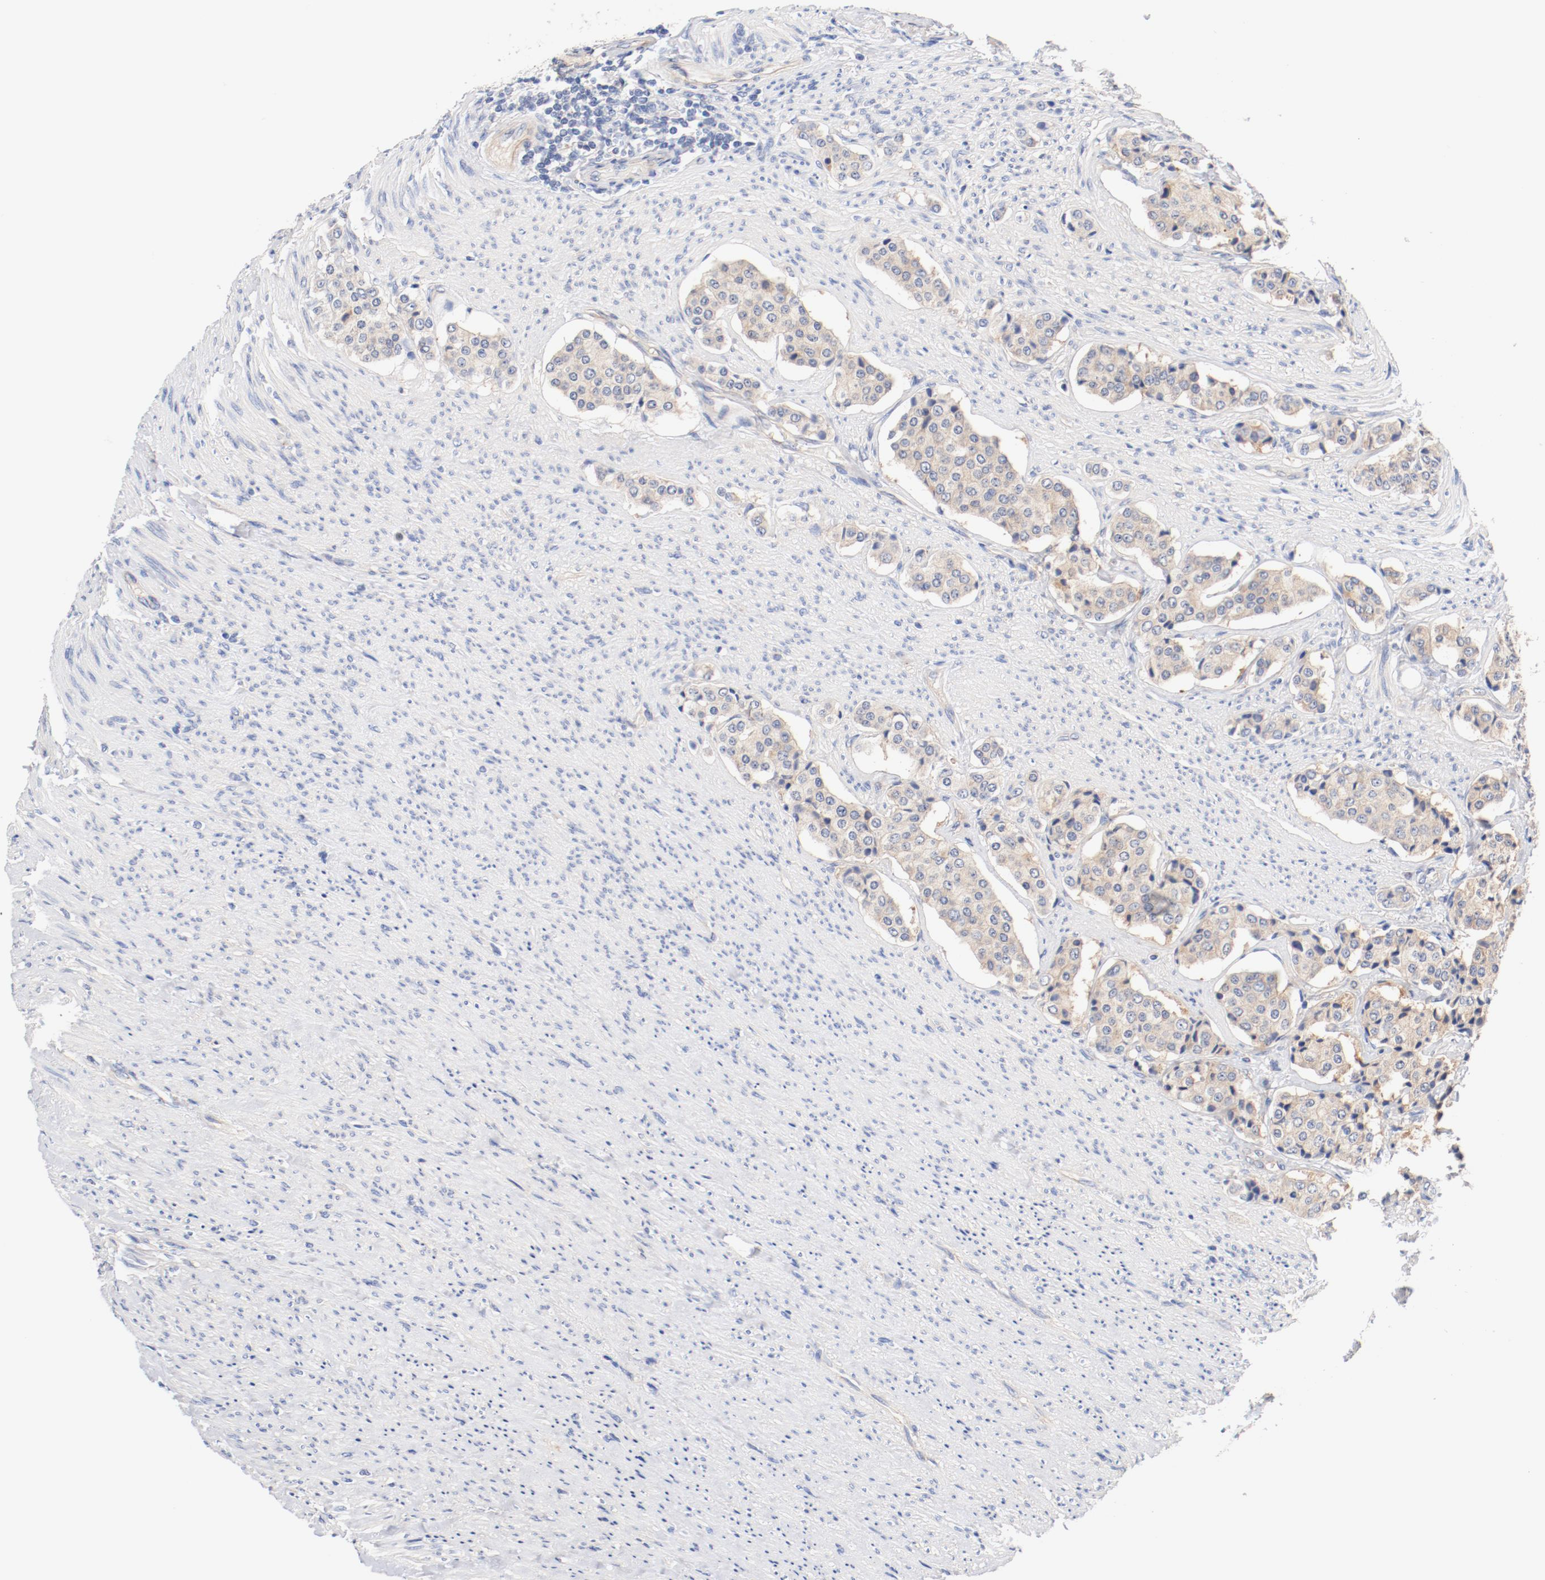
{"staining": {"intensity": "weak", "quantity": "<25%", "location": "cytoplasmic/membranous"}, "tissue": "carcinoid", "cell_type": "Tumor cells", "image_type": "cancer", "snomed": [{"axis": "morphology", "description": "Carcinoid, malignant, NOS"}, {"axis": "topography", "description": "Colon"}], "caption": "Image shows no protein expression in tumor cells of malignant carcinoid tissue.", "gene": "DYNC1H1", "patient": {"sex": "female", "age": 61}}